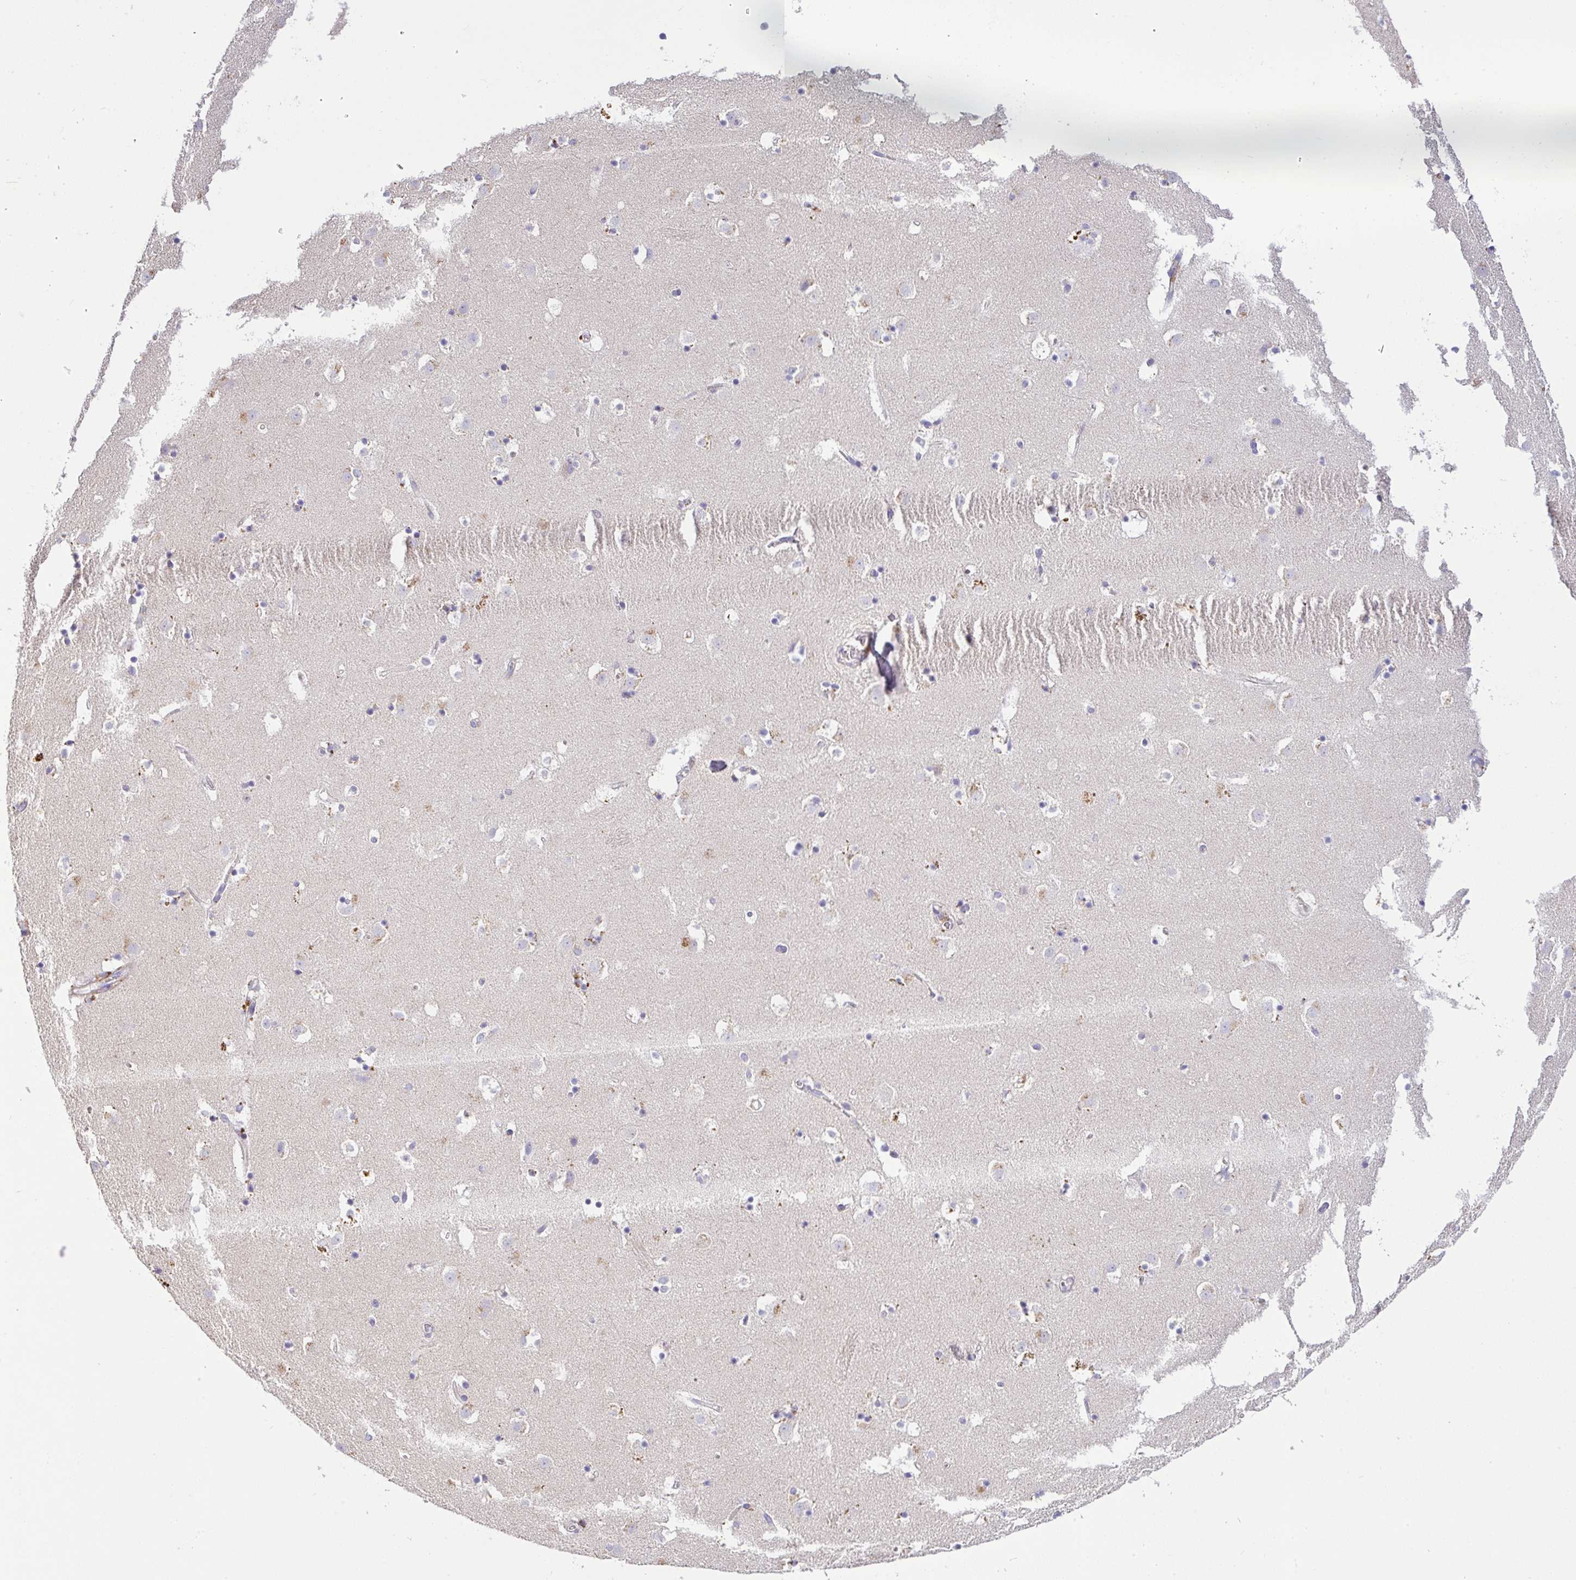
{"staining": {"intensity": "negative", "quantity": "none", "location": "none"}, "tissue": "caudate", "cell_type": "Glial cells", "image_type": "normal", "snomed": [{"axis": "morphology", "description": "Normal tissue, NOS"}, {"axis": "topography", "description": "Lateral ventricle wall"}], "caption": "This is an immunohistochemistry micrograph of benign human caudate. There is no staining in glial cells.", "gene": "EPN3", "patient": {"sex": "male", "age": 37}}